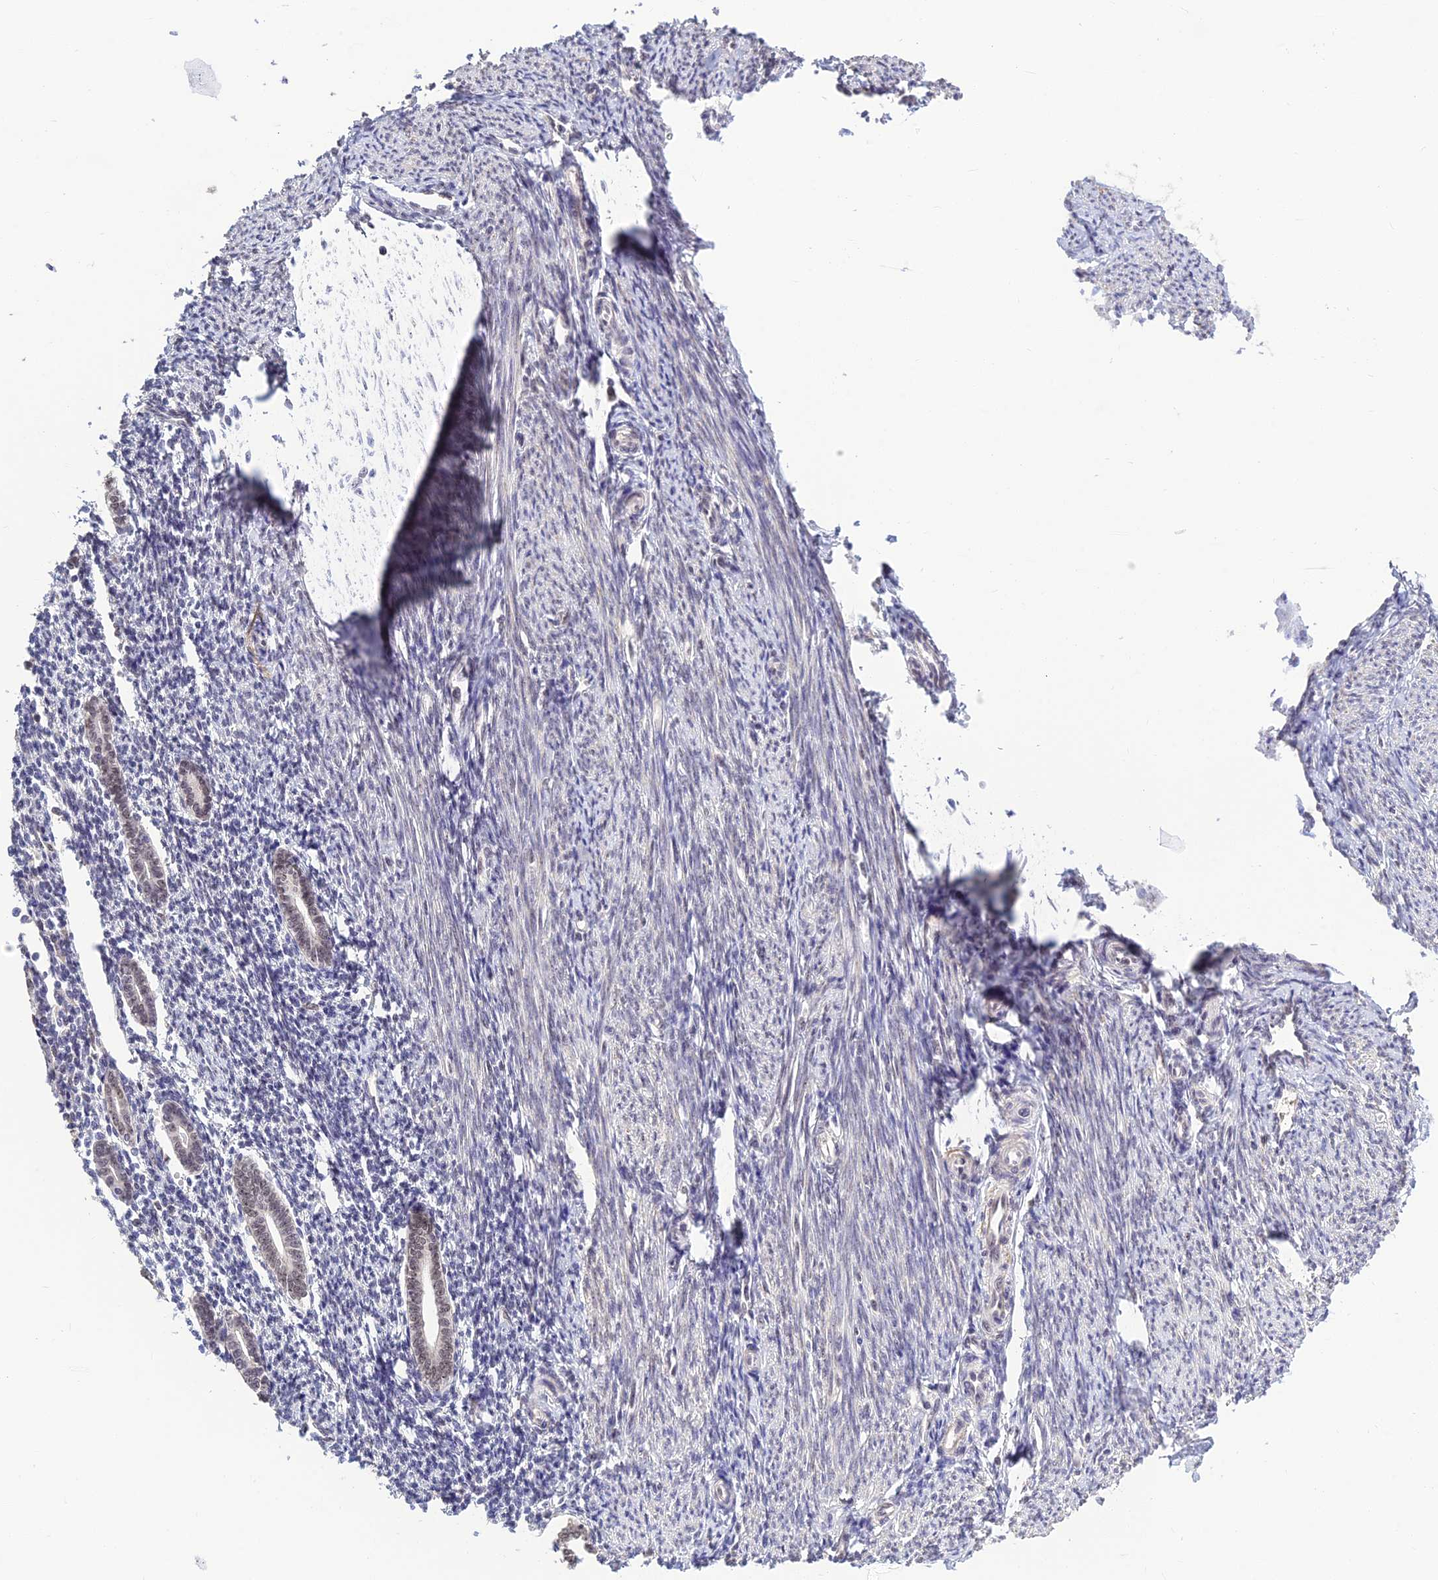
{"staining": {"intensity": "weak", "quantity": "<25%", "location": "nuclear"}, "tissue": "endometrium", "cell_type": "Cells in endometrial stroma", "image_type": "normal", "snomed": [{"axis": "morphology", "description": "Normal tissue, NOS"}, {"axis": "topography", "description": "Endometrium"}], "caption": "Cells in endometrial stroma are negative for brown protein staining in benign endometrium. Brightfield microscopy of immunohistochemistry stained with DAB (3,3'-diaminobenzidine) (brown) and hematoxylin (blue), captured at high magnification.", "gene": "POLR1G", "patient": {"sex": "female", "age": 56}}